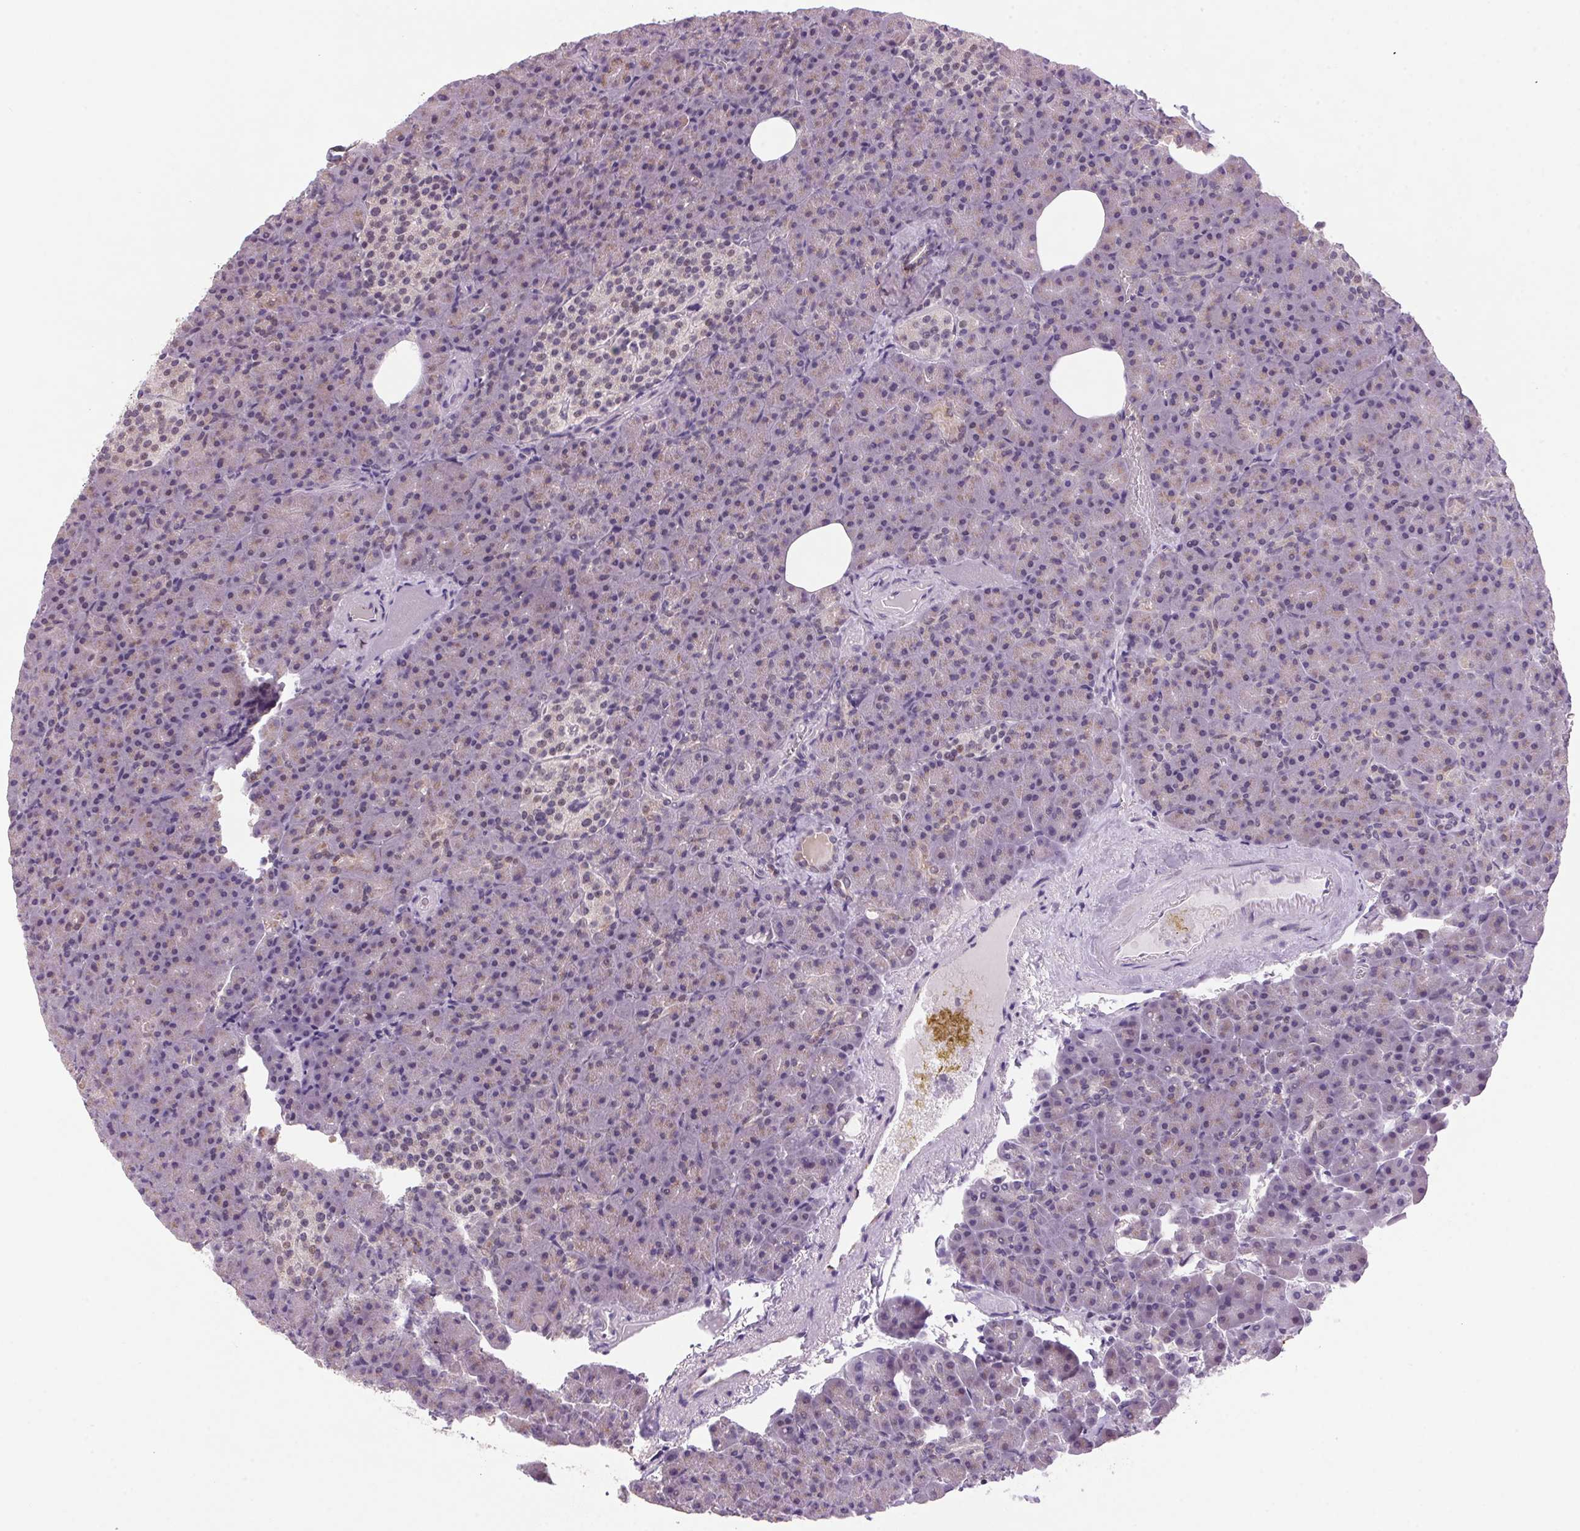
{"staining": {"intensity": "weak", "quantity": "<25%", "location": "cytoplasmic/membranous"}, "tissue": "pancreas", "cell_type": "Exocrine glandular cells", "image_type": "normal", "snomed": [{"axis": "morphology", "description": "Normal tissue, NOS"}, {"axis": "topography", "description": "Pancreas"}], "caption": "Immunohistochemical staining of unremarkable pancreas displays no significant positivity in exocrine glandular cells. Brightfield microscopy of IHC stained with DAB (brown) and hematoxylin (blue), captured at high magnification.", "gene": "AKR1E2", "patient": {"sex": "female", "age": 74}}